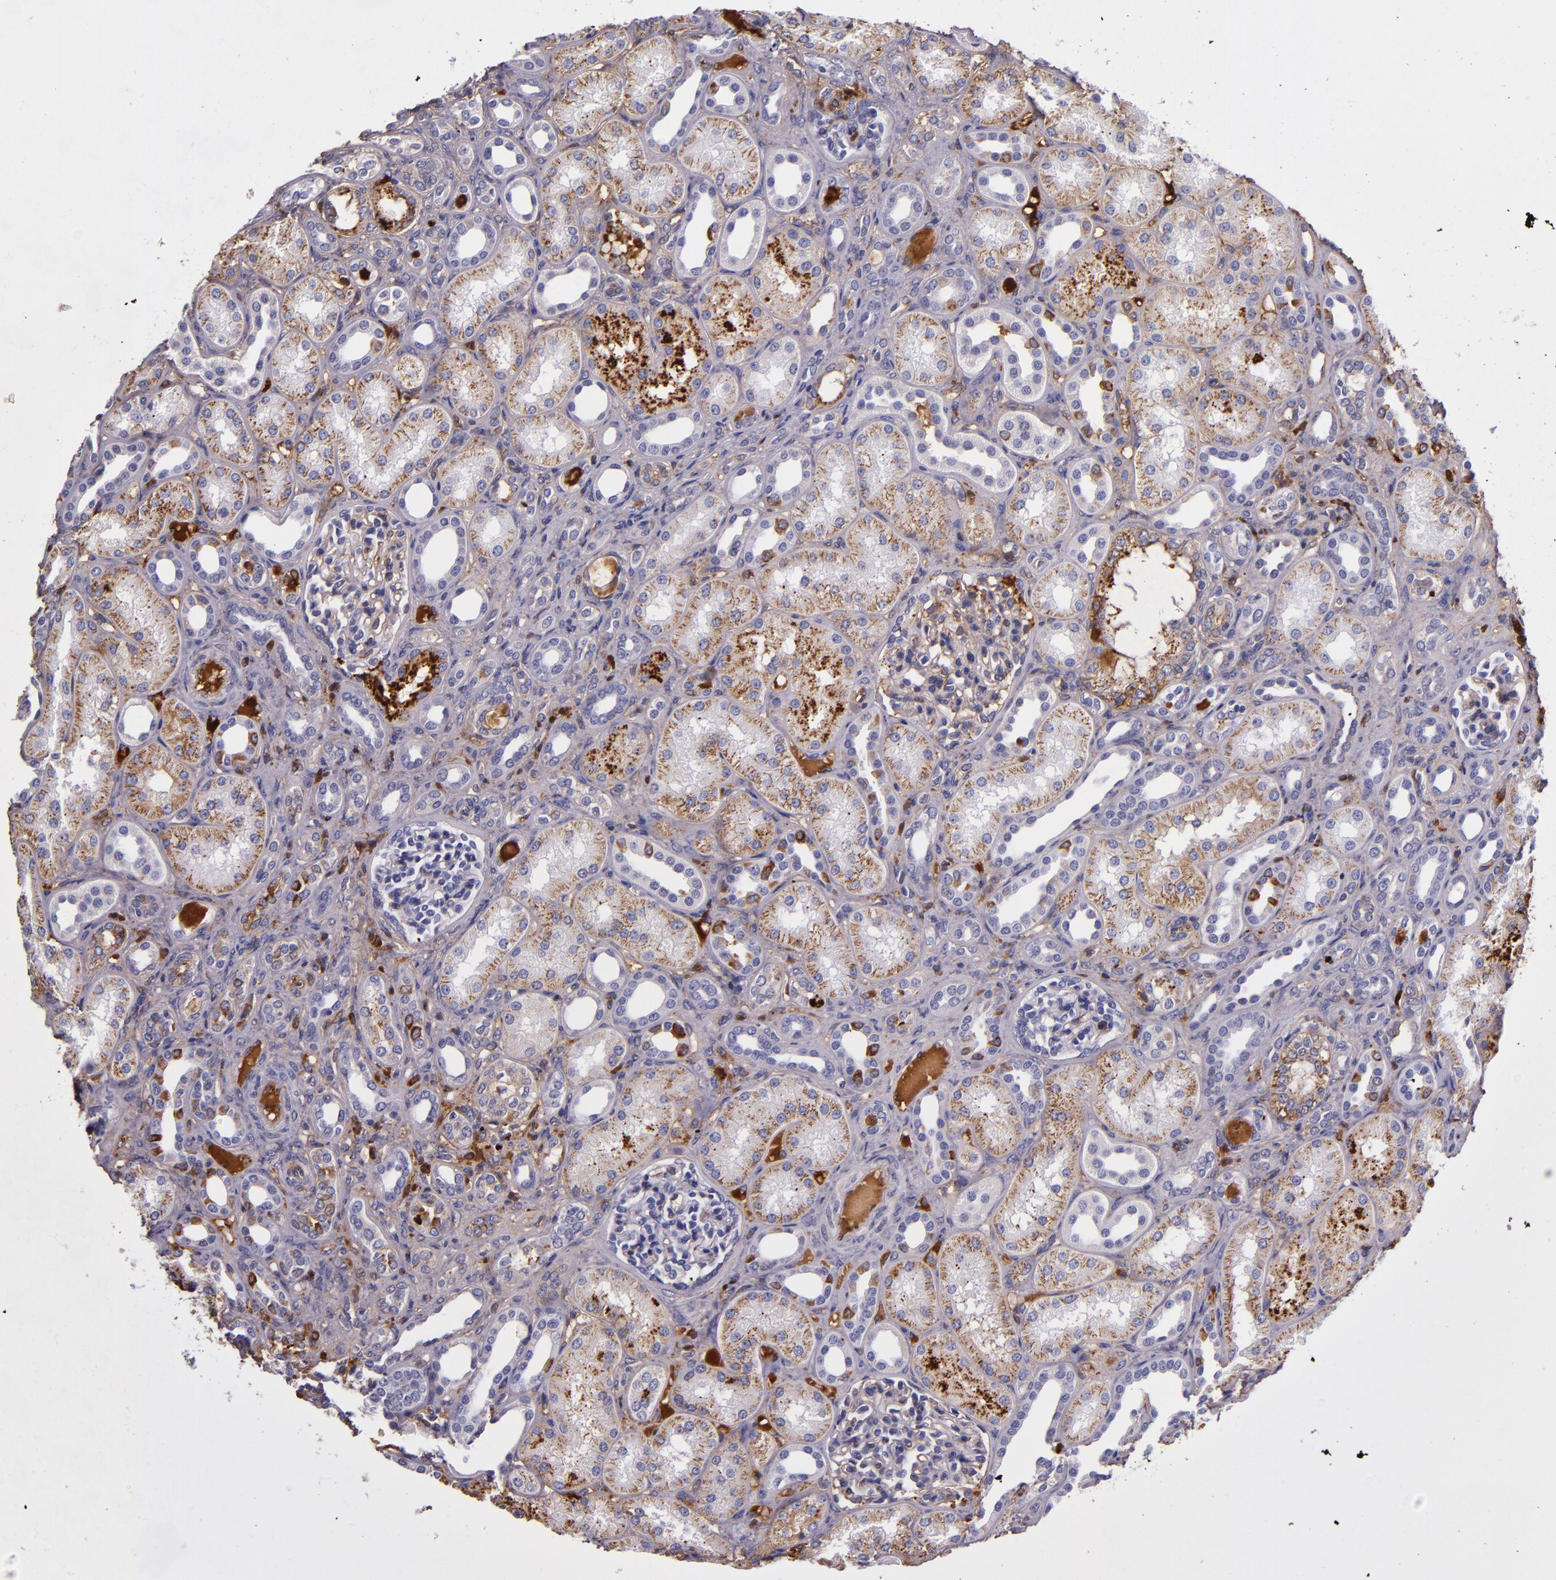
{"staining": {"intensity": "negative", "quantity": "none", "location": "none"}, "tissue": "kidney", "cell_type": "Cells in glomeruli", "image_type": "normal", "snomed": [{"axis": "morphology", "description": "Normal tissue, NOS"}, {"axis": "topography", "description": "Kidney"}], "caption": "A high-resolution image shows immunohistochemistry staining of unremarkable kidney, which shows no significant expression in cells in glomeruli. (Stains: DAB (3,3'-diaminobenzidine) immunohistochemistry (IHC) with hematoxylin counter stain, Microscopy: brightfield microscopy at high magnification).", "gene": "CLEC3B", "patient": {"sex": "male", "age": 7}}